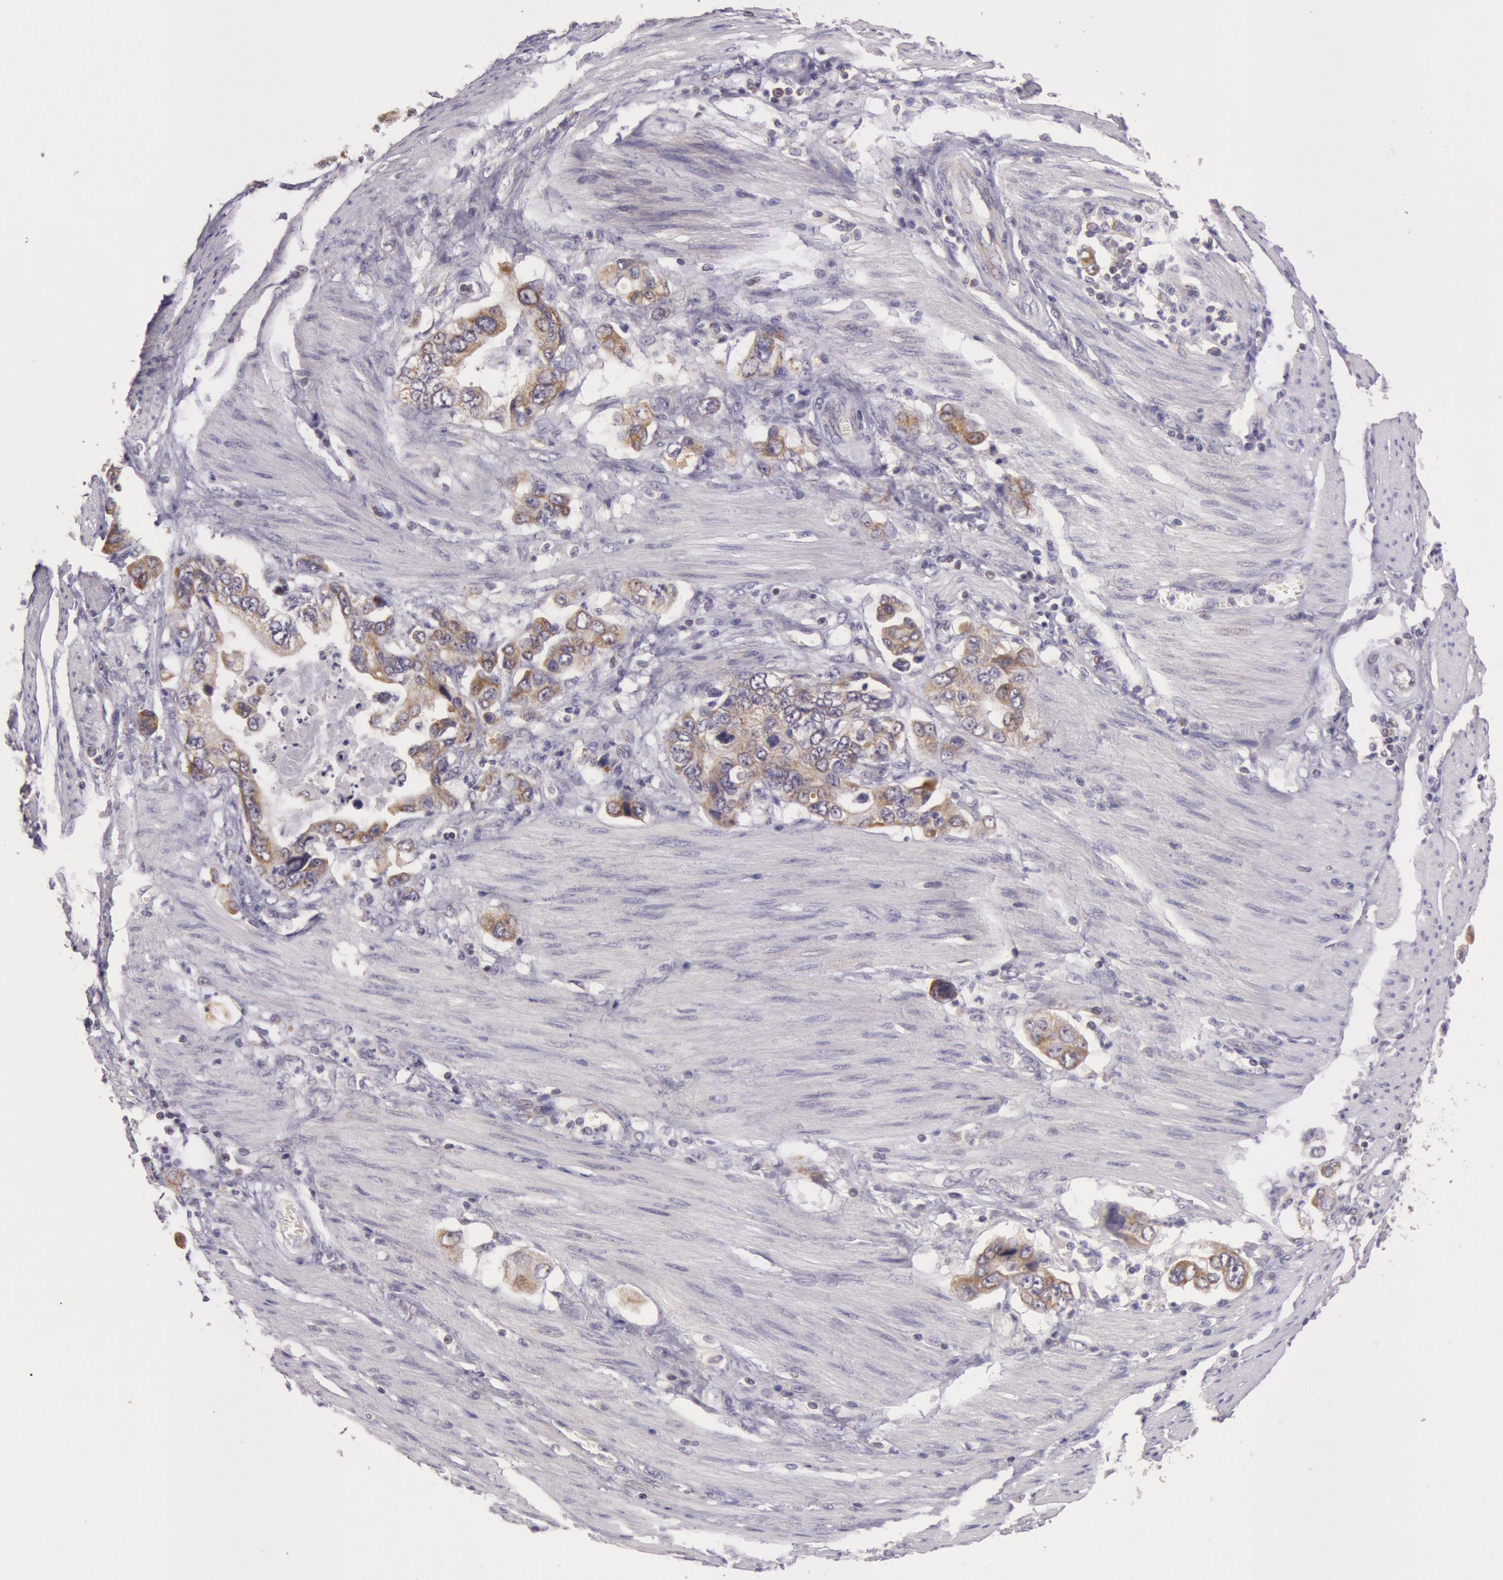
{"staining": {"intensity": "moderate", "quantity": ">75%", "location": "cytoplasmic/membranous"}, "tissue": "stomach cancer", "cell_type": "Tumor cells", "image_type": "cancer", "snomed": [{"axis": "morphology", "description": "Adenocarcinoma, NOS"}, {"axis": "topography", "description": "Pancreas"}, {"axis": "topography", "description": "Stomach, upper"}], "caption": "Stomach adenocarcinoma tissue displays moderate cytoplasmic/membranous staining in approximately >75% of tumor cells, visualized by immunohistochemistry.", "gene": "CDK16", "patient": {"sex": "male", "age": 77}}